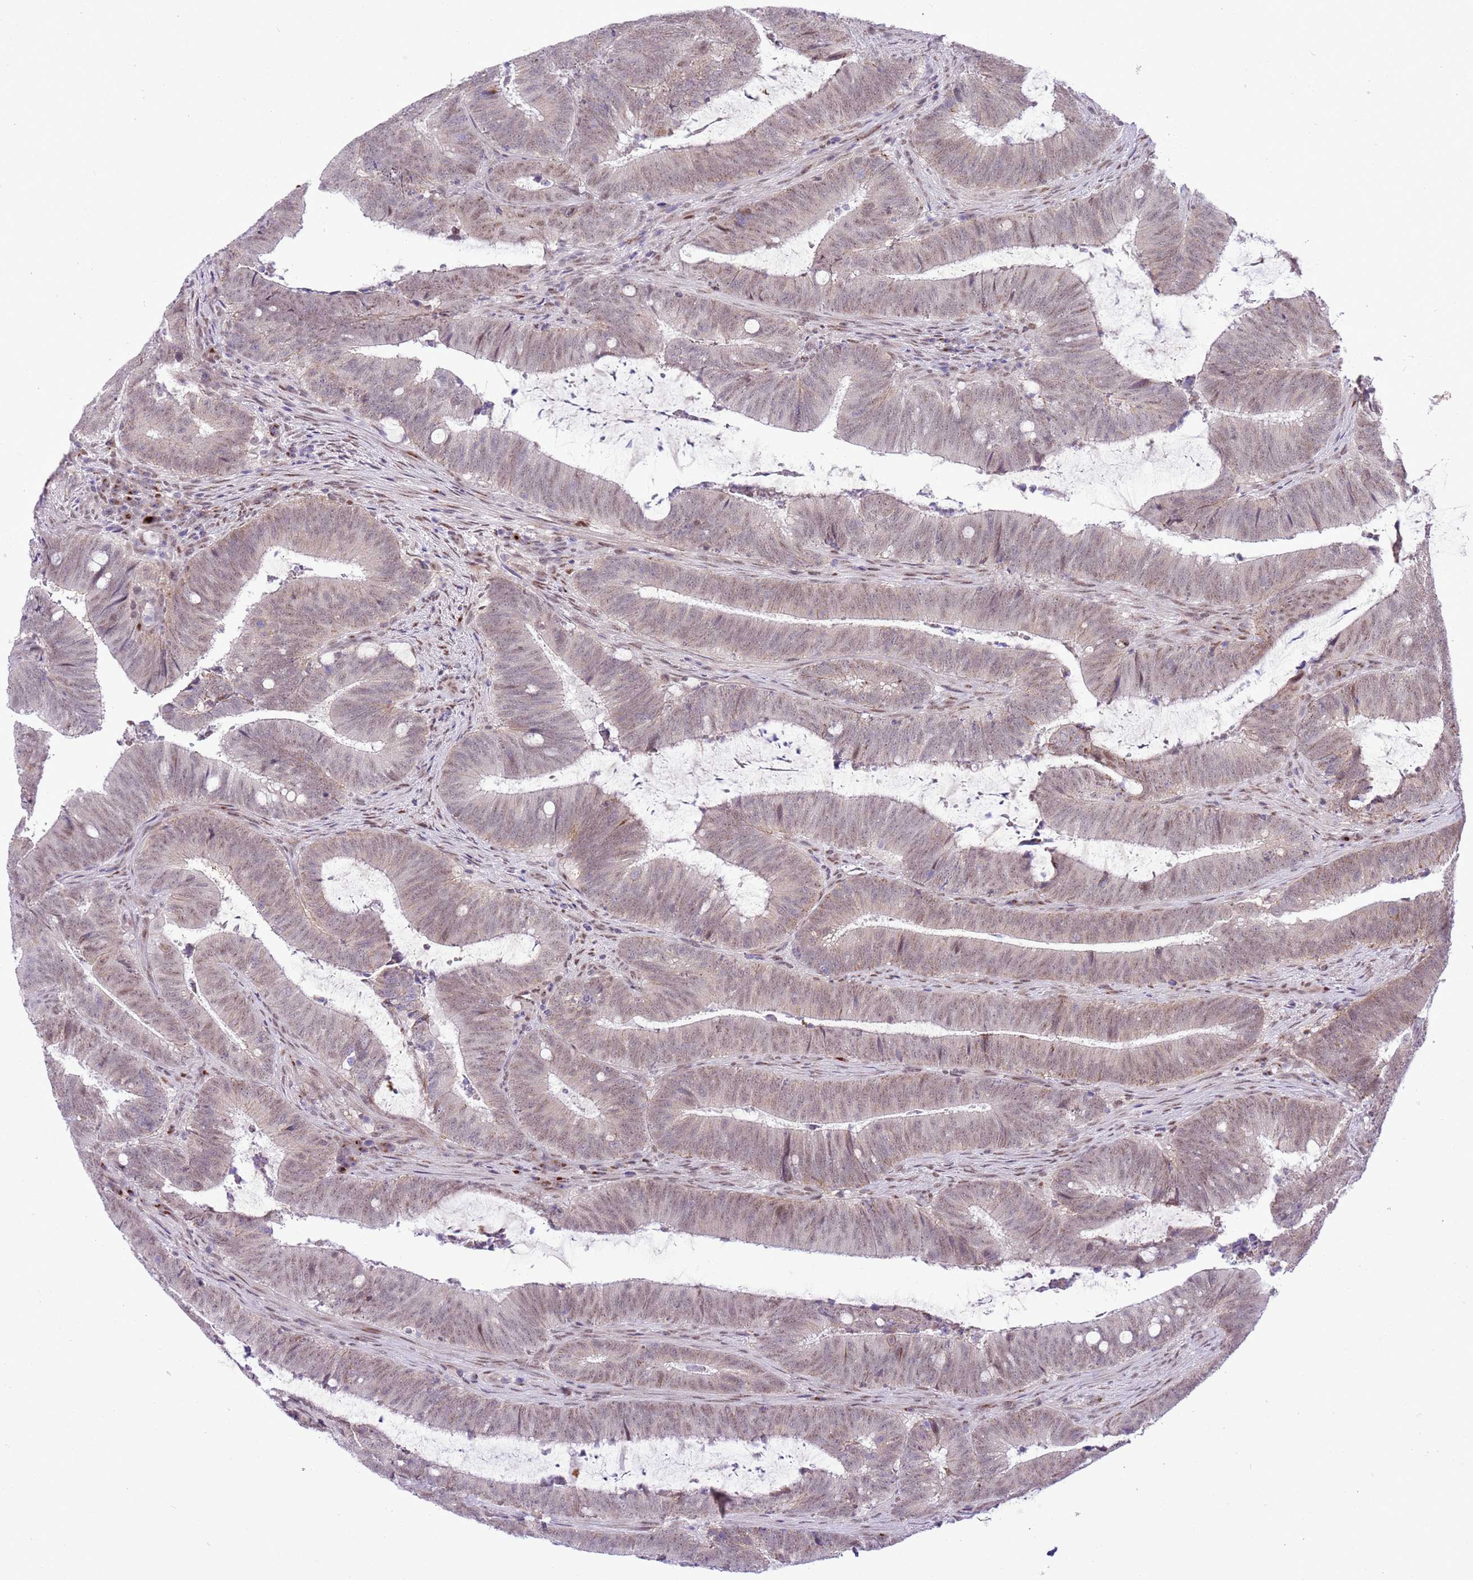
{"staining": {"intensity": "weak", "quantity": ">75%", "location": "cytoplasmic/membranous,nuclear"}, "tissue": "colorectal cancer", "cell_type": "Tumor cells", "image_type": "cancer", "snomed": [{"axis": "morphology", "description": "Adenocarcinoma, NOS"}, {"axis": "topography", "description": "Colon"}], "caption": "Immunohistochemistry (DAB (3,3'-diaminobenzidine)) staining of colorectal cancer (adenocarcinoma) shows weak cytoplasmic/membranous and nuclear protein staining in about >75% of tumor cells. The protein is shown in brown color, while the nuclei are stained blue.", "gene": "NACC2", "patient": {"sex": "female", "age": 43}}